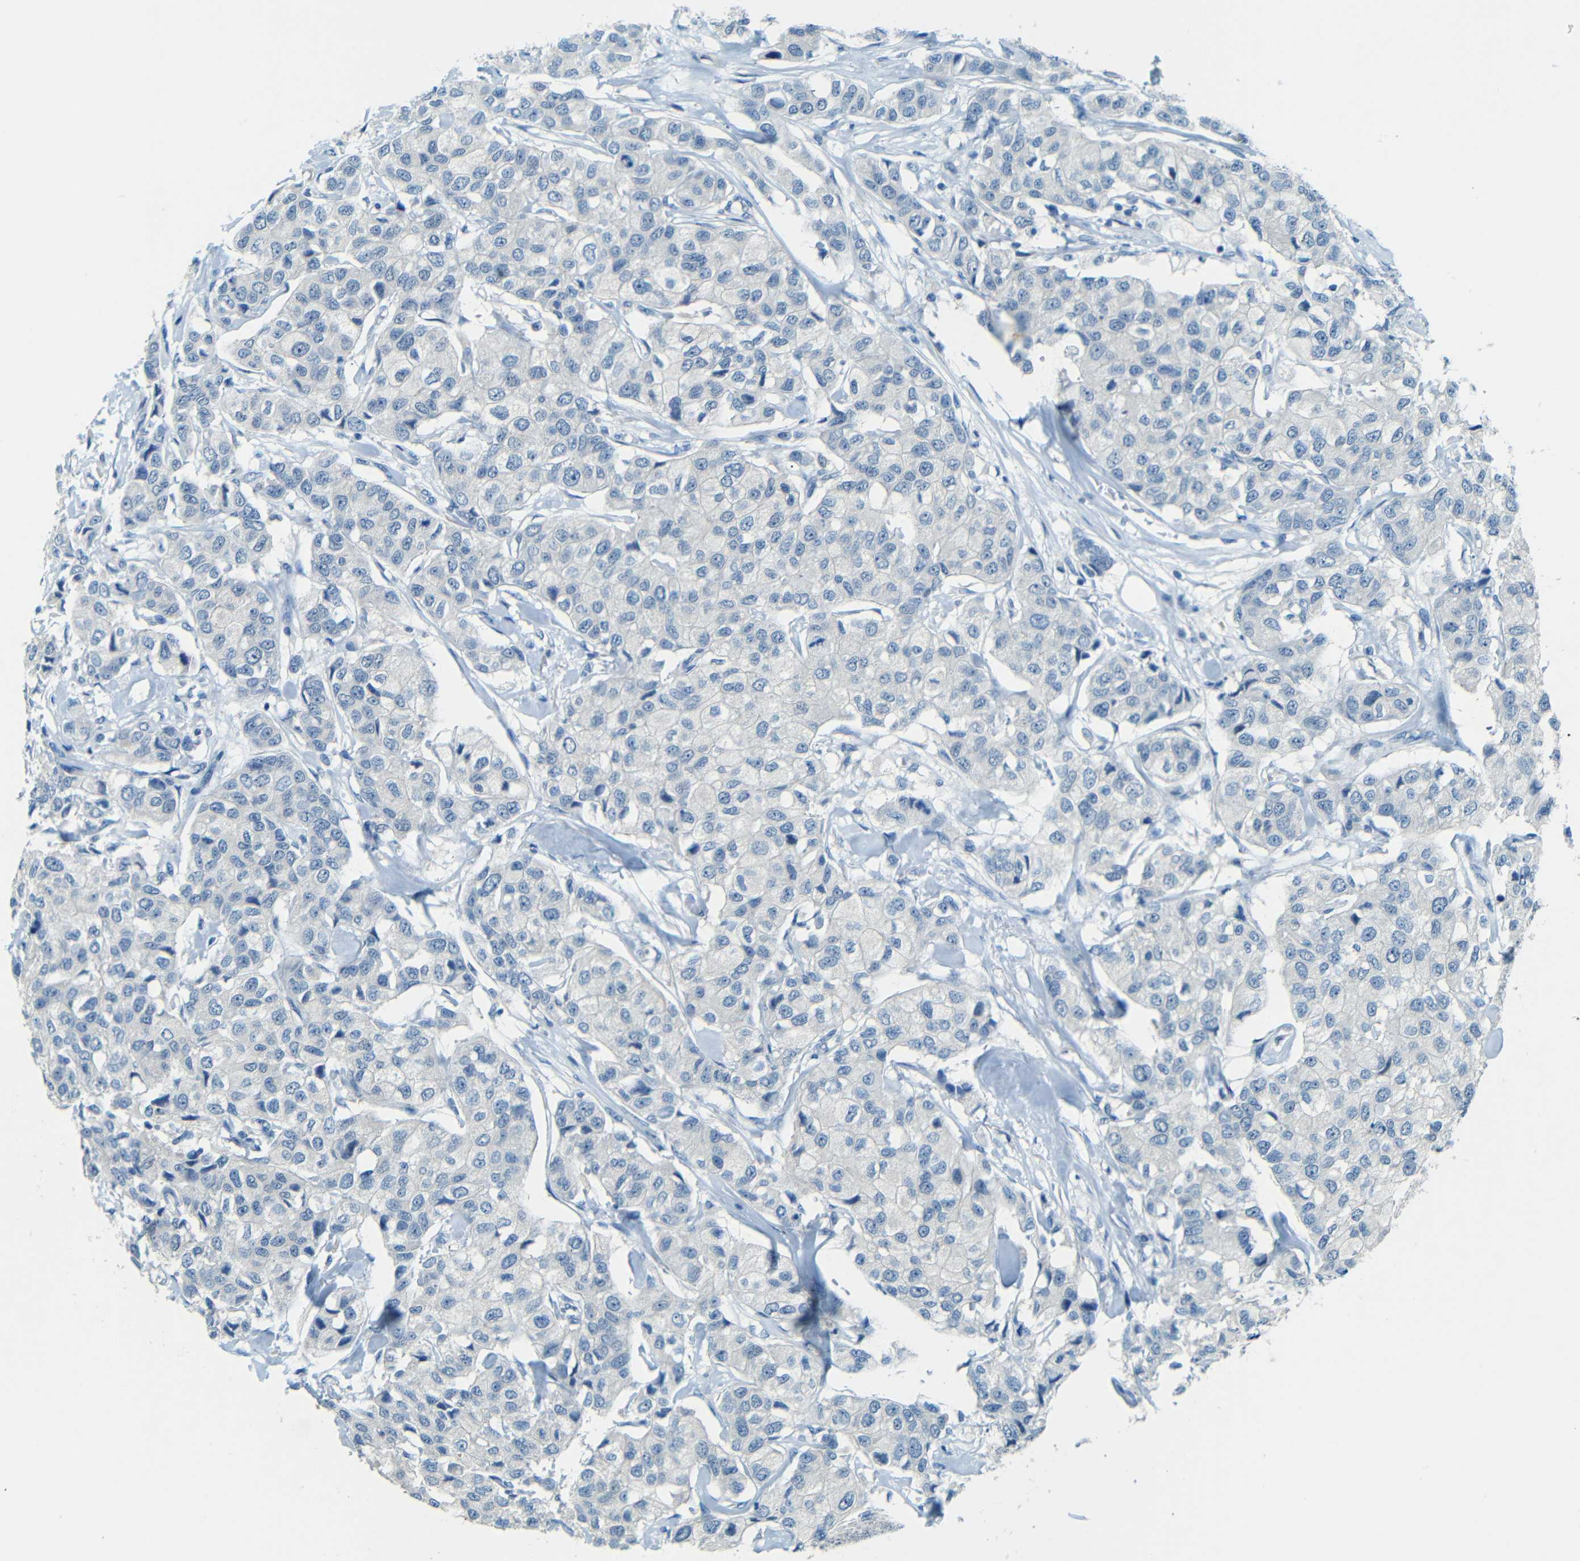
{"staining": {"intensity": "negative", "quantity": "none", "location": "none"}, "tissue": "breast cancer", "cell_type": "Tumor cells", "image_type": "cancer", "snomed": [{"axis": "morphology", "description": "Duct carcinoma"}, {"axis": "topography", "description": "Breast"}], "caption": "Tumor cells show no significant protein expression in breast cancer.", "gene": "ZMAT1", "patient": {"sex": "female", "age": 80}}